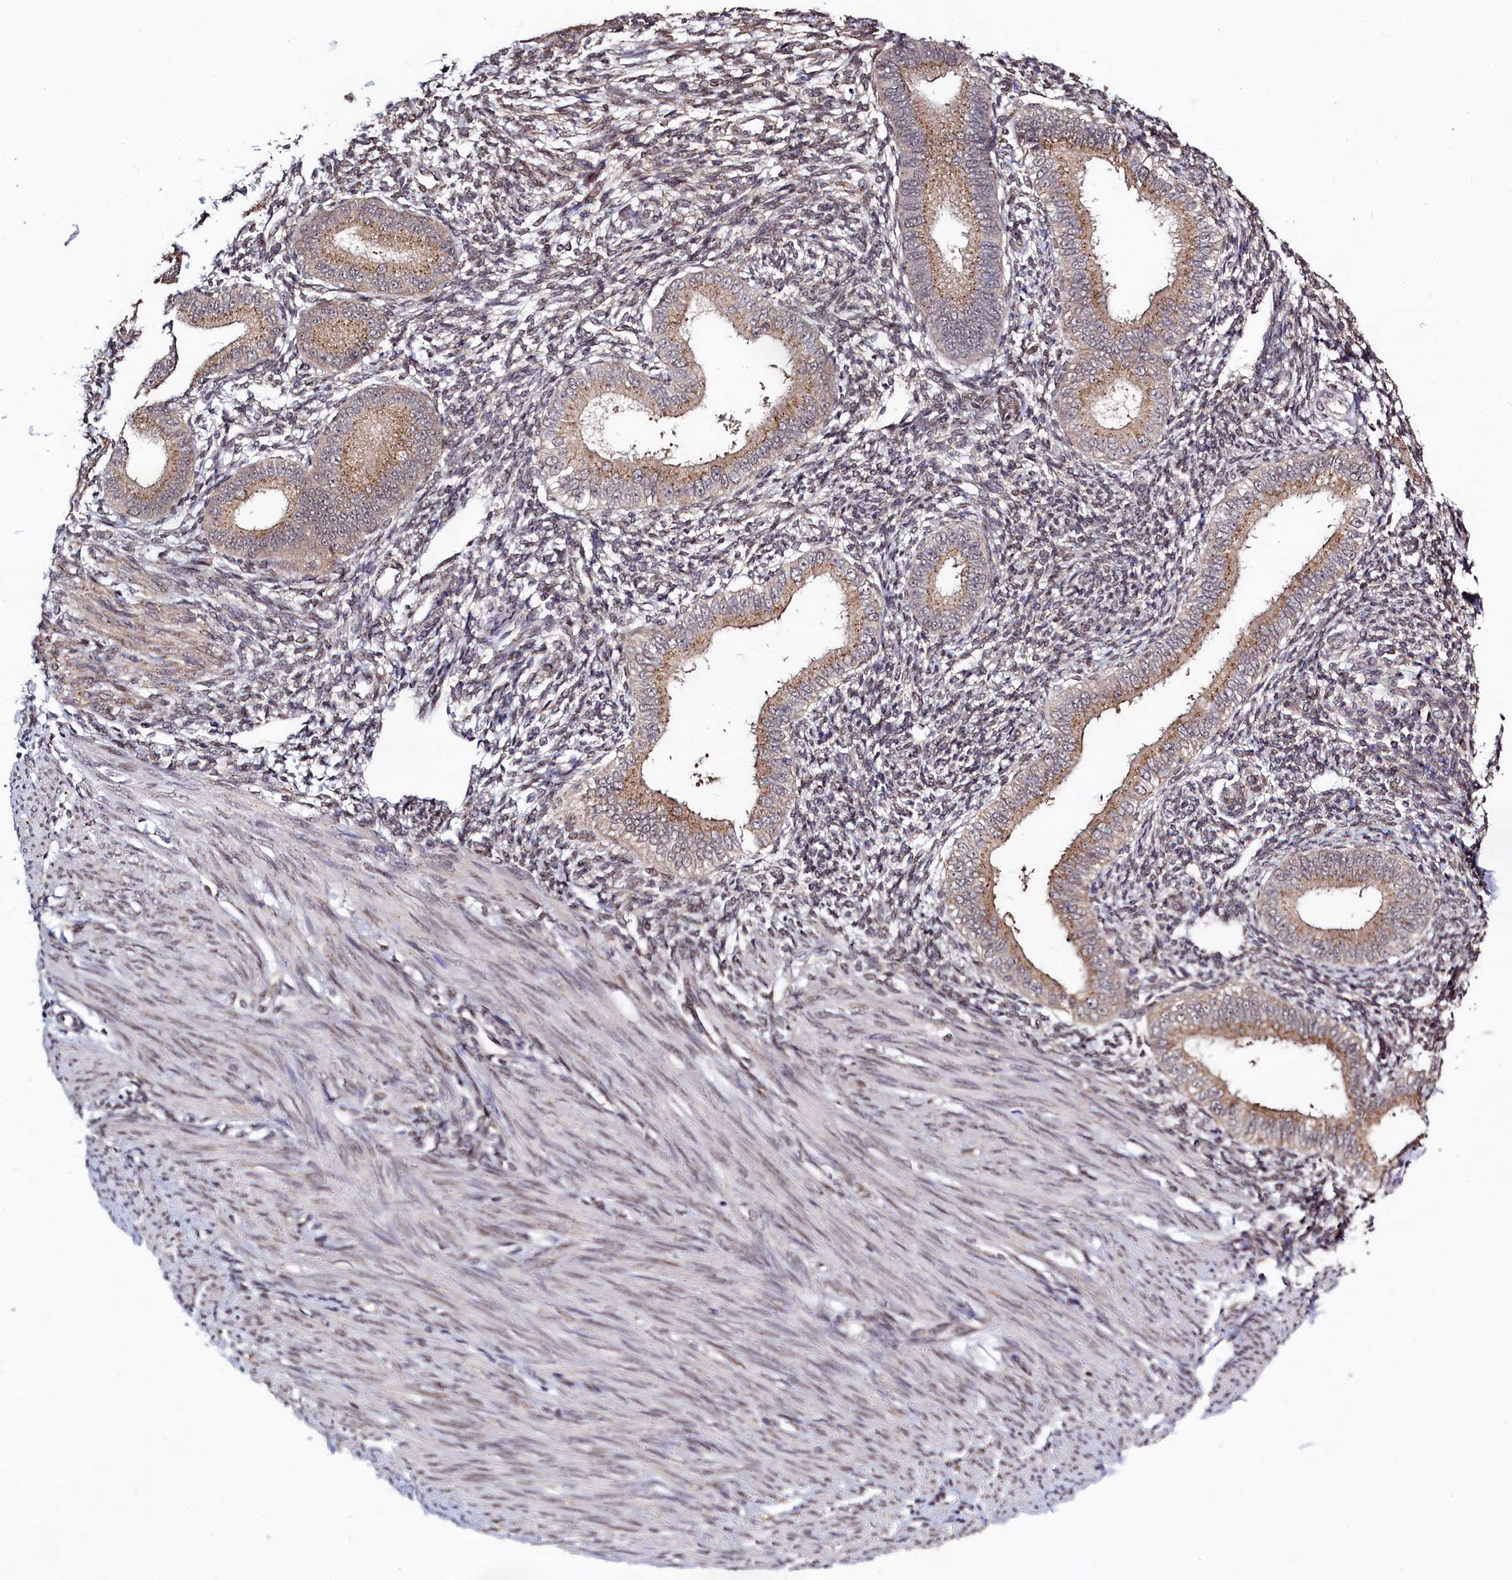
{"staining": {"intensity": "weak", "quantity": "<25%", "location": "cytoplasmic/membranous"}, "tissue": "endometrium", "cell_type": "Cells in endometrial stroma", "image_type": "normal", "snomed": [{"axis": "morphology", "description": "Normal tissue, NOS"}, {"axis": "topography", "description": "Uterus"}, {"axis": "topography", "description": "Endometrium"}], "caption": "There is no significant positivity in cells in endometrial stroma of endometrium.", "gene": "SEC24C", "patient": {"sex": "female", "age": 48}}